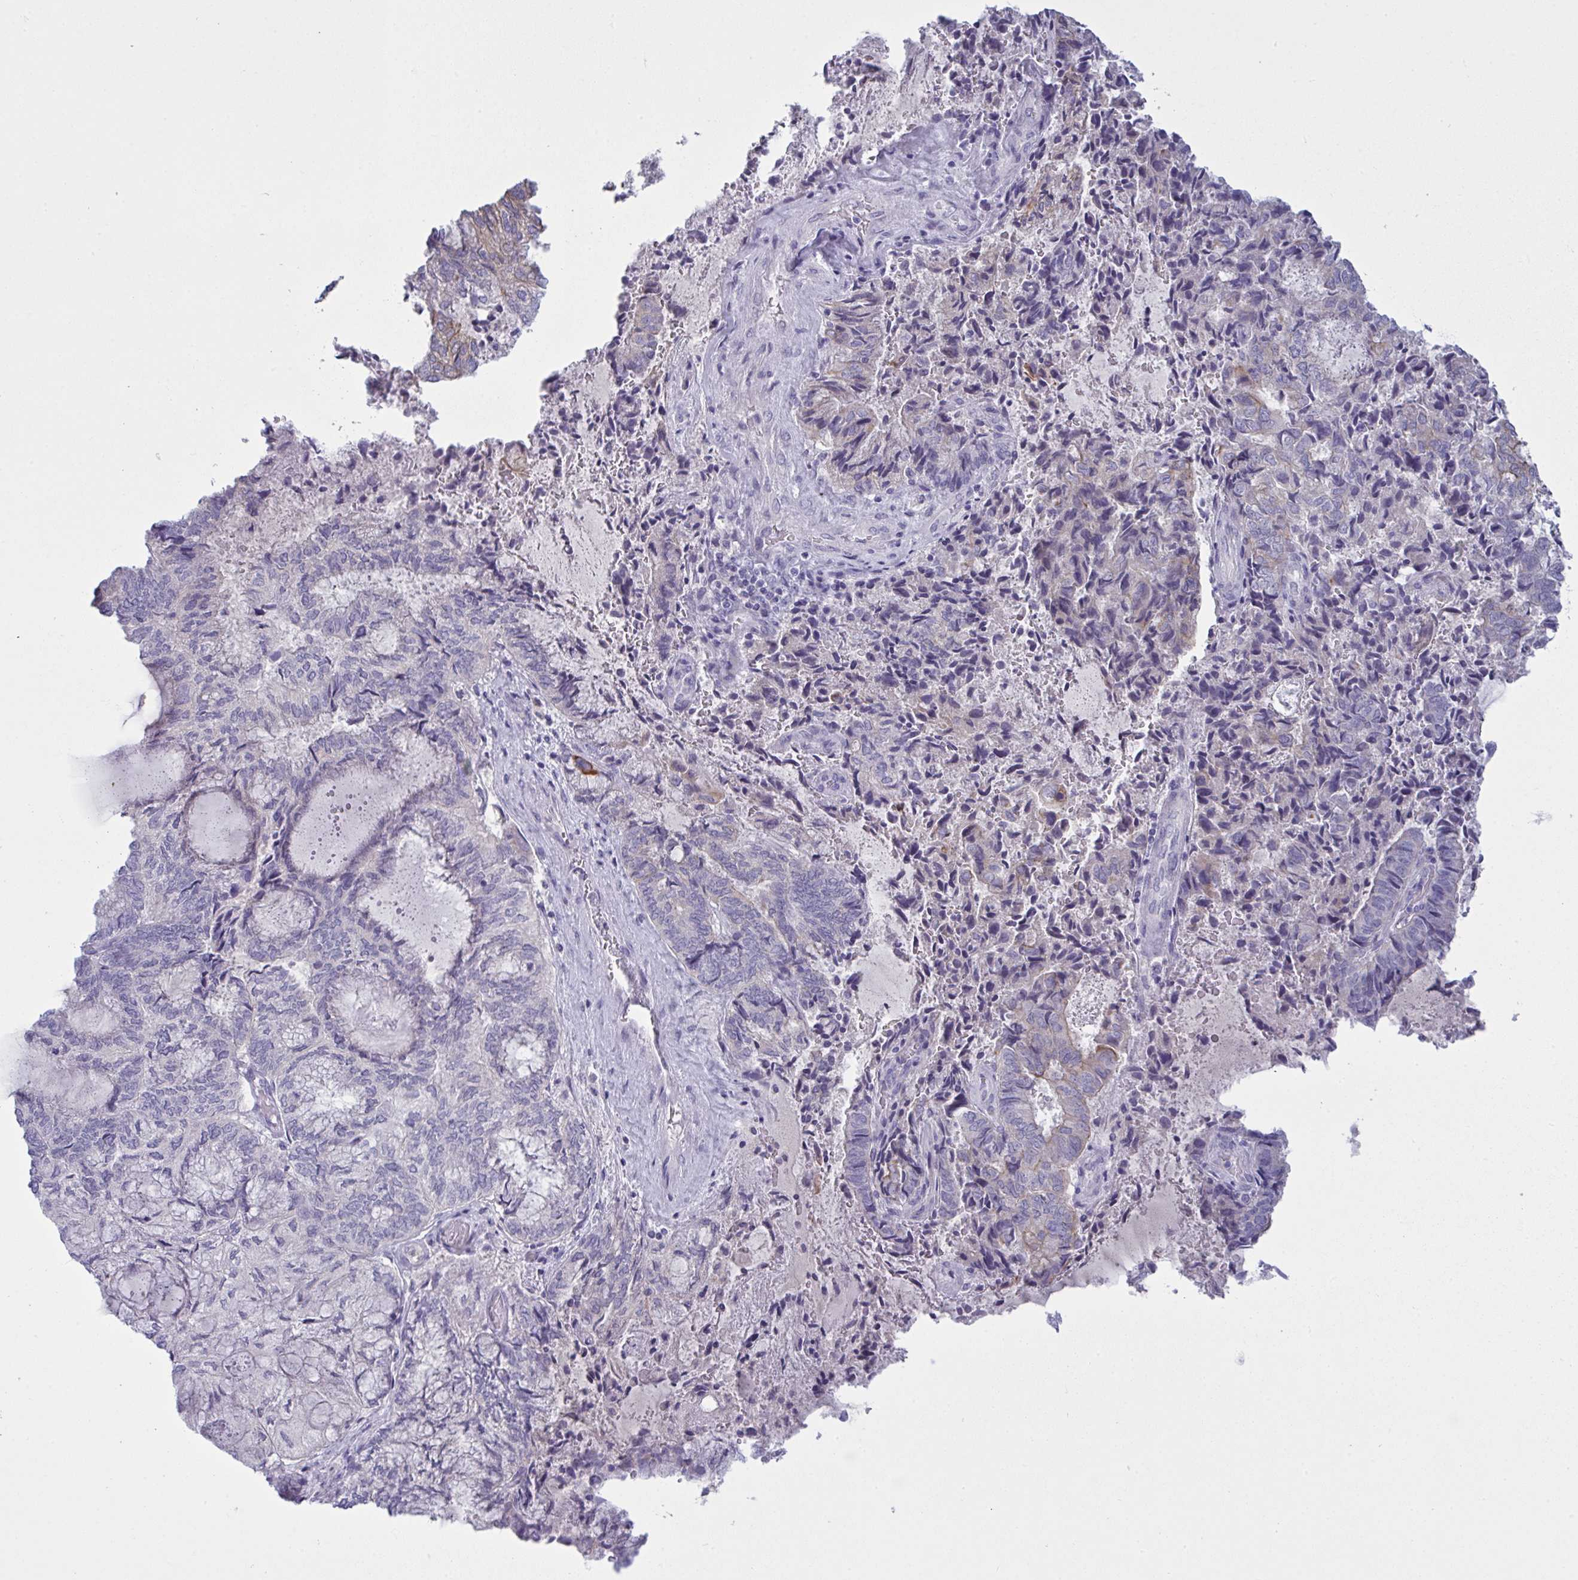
{"staining": {"intensity": "weak", "quantity": "<25%", "location": "cytoplasmic/membranous"}, "tissue": "endometrial cancer", "cell_type": "Tumor cells", "image_type": "cancer", "snomed": [{"axis": "morphology", "description": "Adenocarcinoma, NOS"}, {"axis": "topography", "description": "Endometrium"}], "caption": "DAB (3,3'-diaminobenzidine) immunohistochemical staining of endometrial cancer reveals no significant expression in tumor cells.", "gene": "TENT5D", "patient": {"sex": "female", "age": 80}}